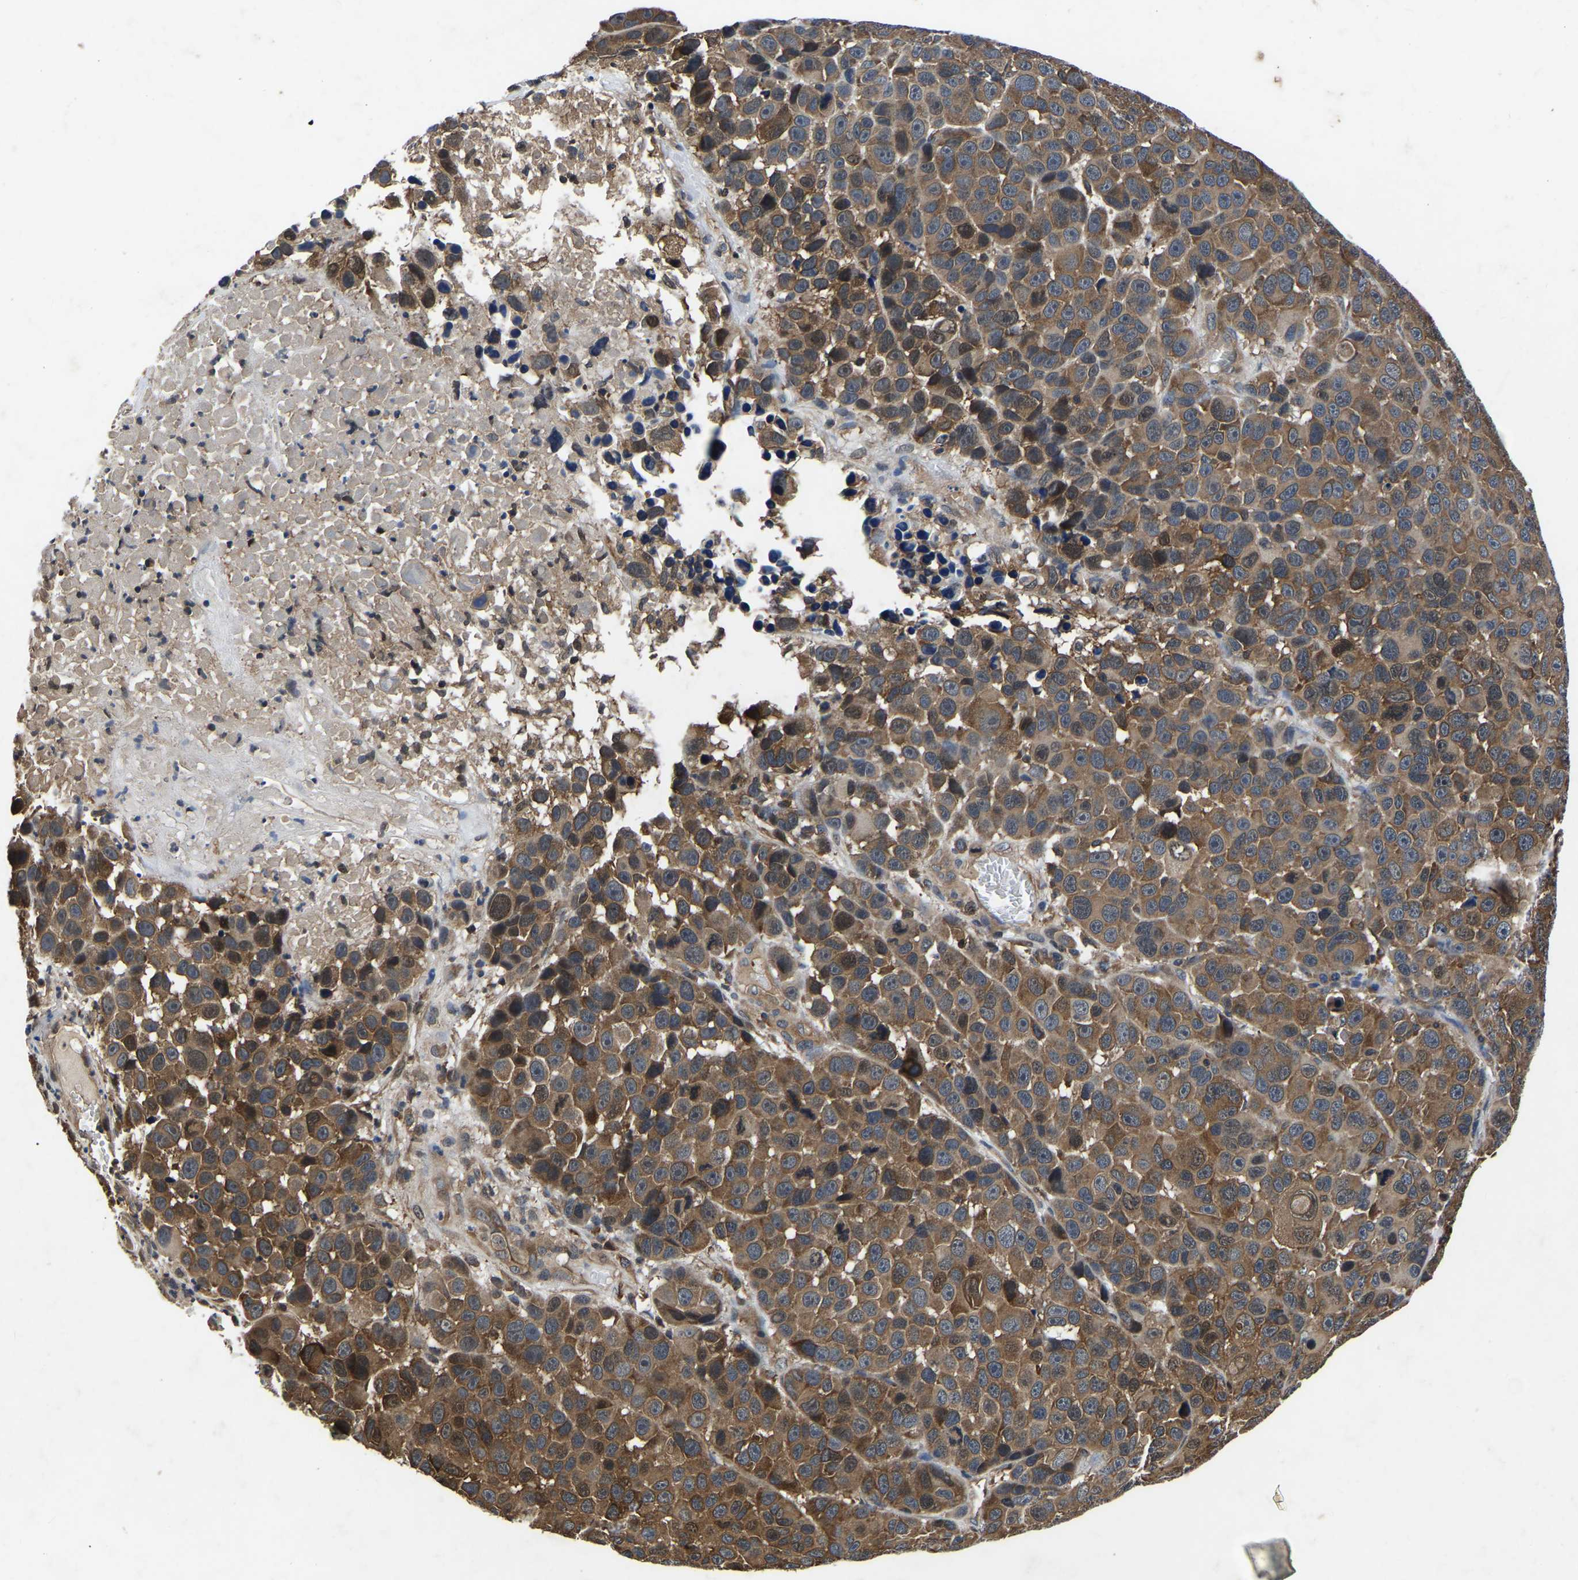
{"staining": {"intensity": "moderate", "quantity": ">75%", "location": "cytoplasmic/membranous"}, "tissue": "melanoma", "cell_type": "Tumor cells", "image_type": "cancer", "snomed": [{"axis": "morphology", "description": "Malignant melanoma, NOS"}, {"axis": "topography", "description": "Skin"}], "caption": "Malignant melanoma stained with DAB IHC exhibits medium levels of moderate cytoplasmic/membranous expression in about >75% of tumor cells.", "gene": "FGD5", "patient": {"sex": "male", "age": 53}}